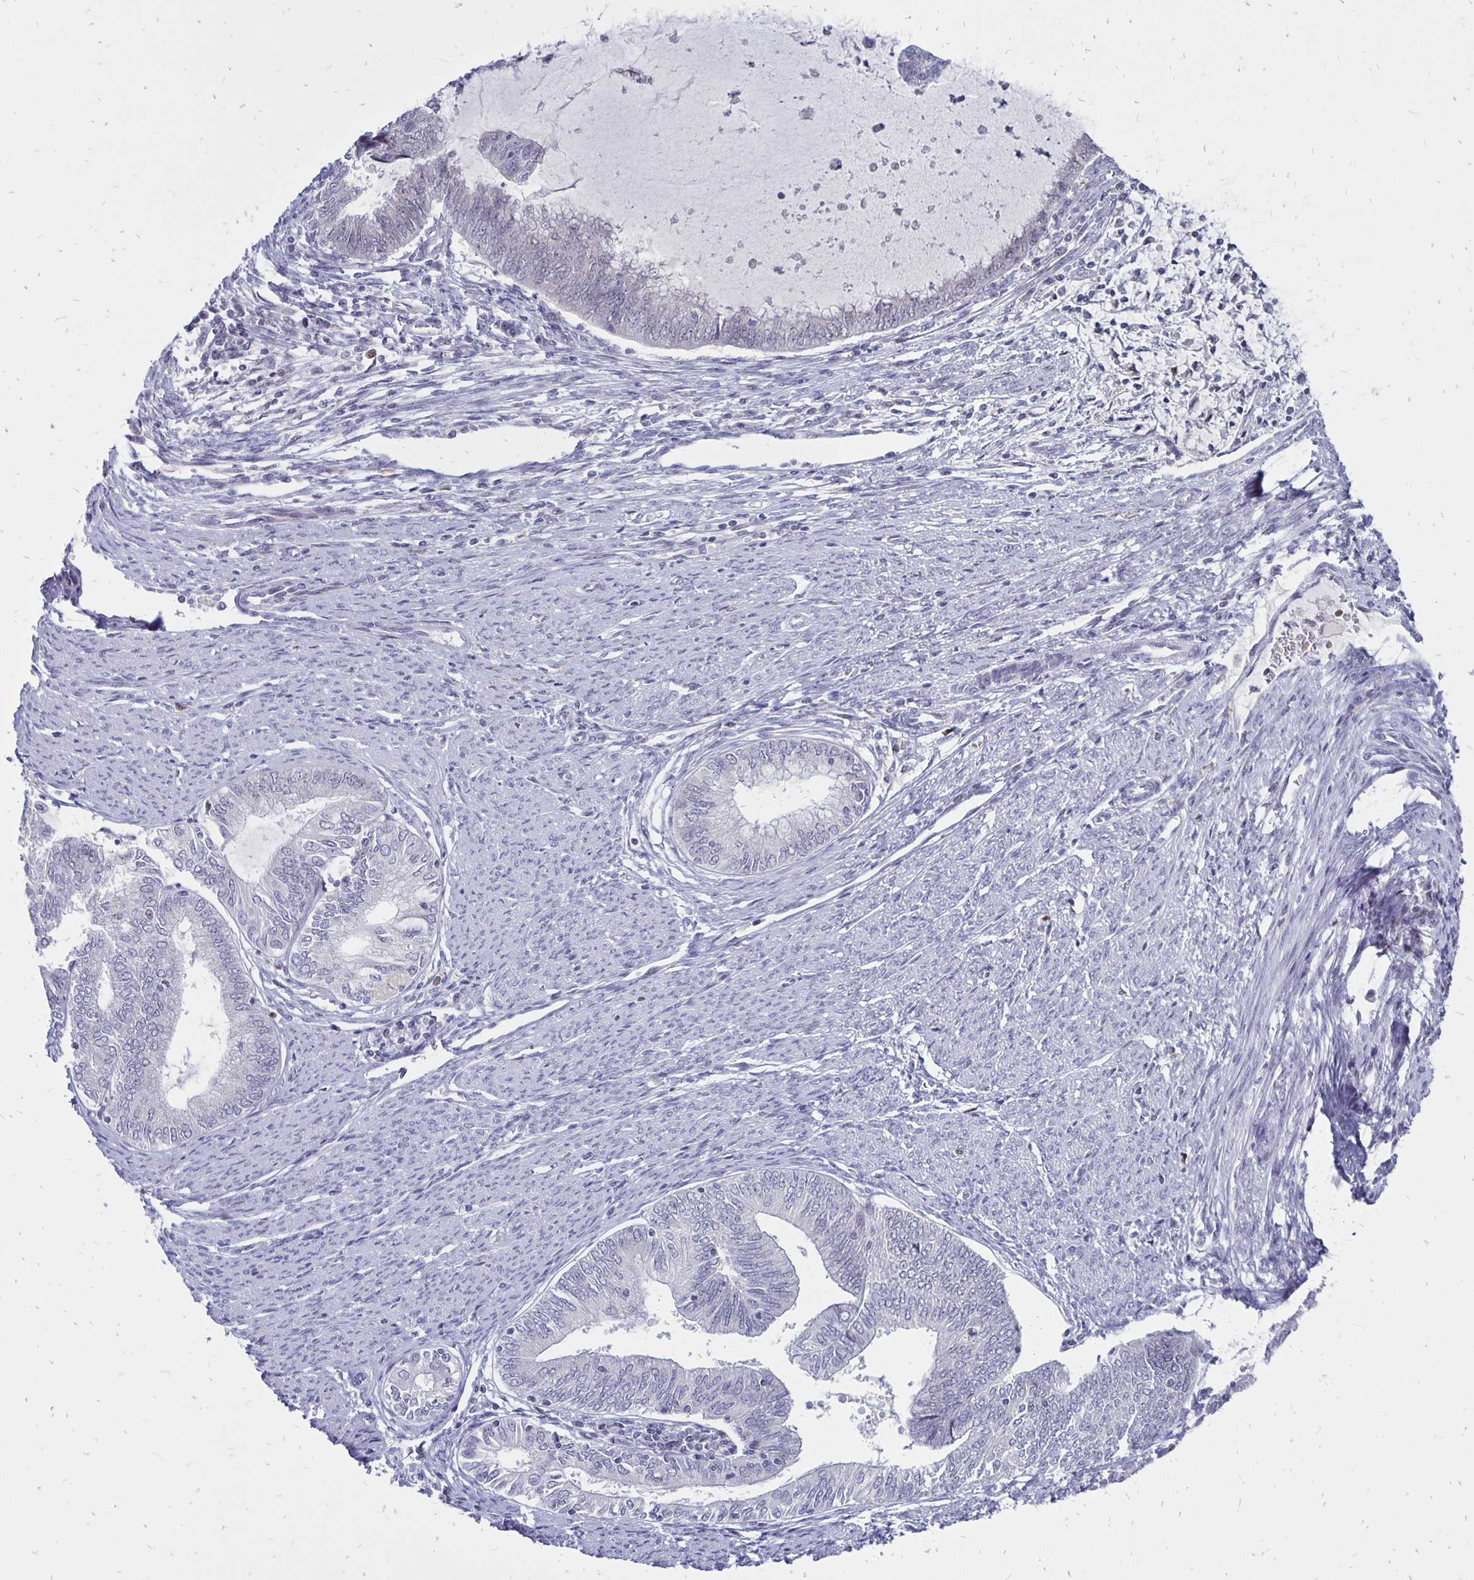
{"staining": {"intensity": "negative", "quantity": "none", "location": "none"}, "tissue": "endometrial cancer", "cell_type": "Tumor cells", "image_type": "cancer", "snomed": [{"axis": "morphology", "description": "Adenocarcinoma, NOS"}, {"axis": "topography", "description": "Endometrium"}], "caption": "DAB (3,3'-diaminobenzidine) immunohistochemical staining of endometrial adenocarcinoma shows no significant expression in tumor cells. (DAB (3,3'-diaminobenzidine) IHC with hematoxylin counter stain).", "gene": "DCK", "patient": {"sex": "female", "age": 79}}